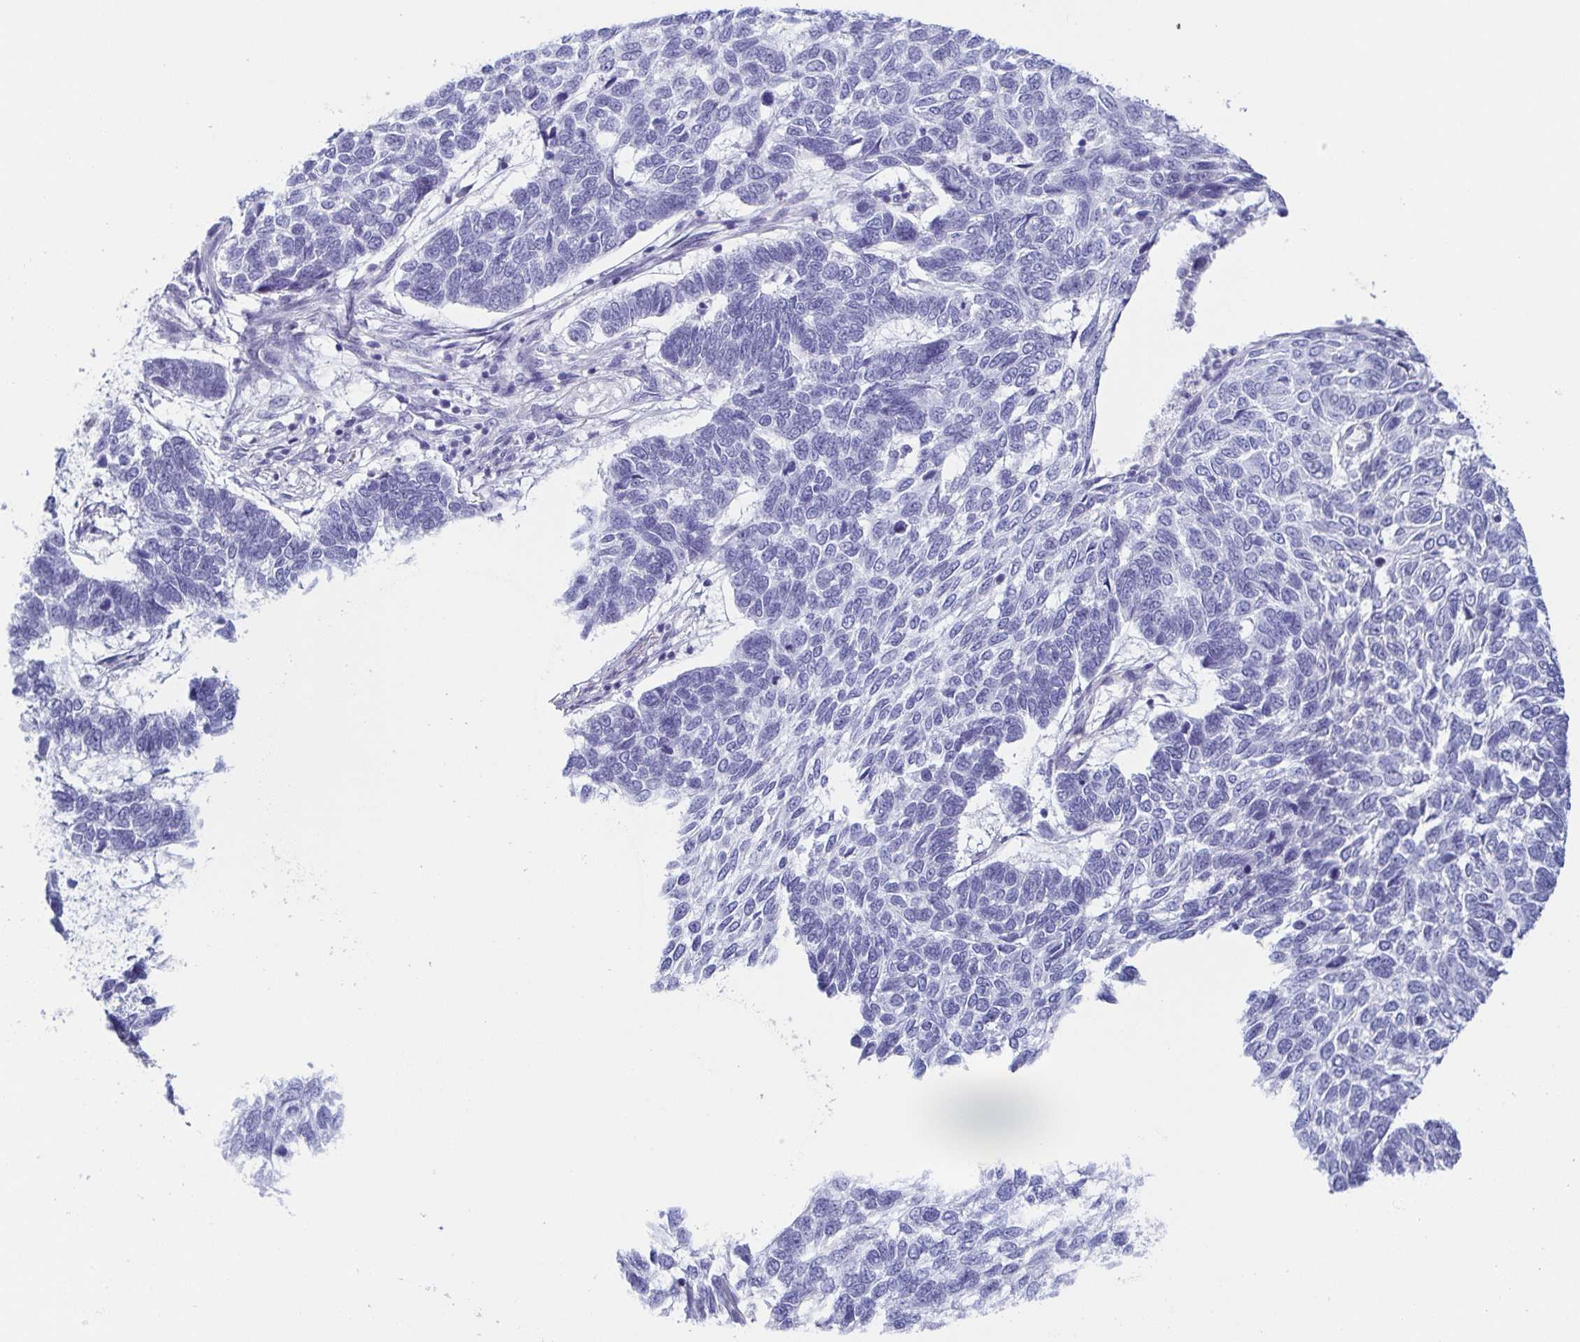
{"staining": {"intensity": "negative", "quantity": "none", "location": "none"}, "tissue": "skin cancer", "cell_type": "Tumor cells", "image_type": "cancer", "snomed": [{"axis": "morphology", "description": "Basal cell carcinoma"}, {"axis": "topography", "description": "Skin"}], "caption": "Tumor cells are negative for protein expression in human skin cancer (basal cell carcinoma). (DAB IHC, high magnification).", "gene": "PRR4", "patient": {"sex": "female", "age": 65}}